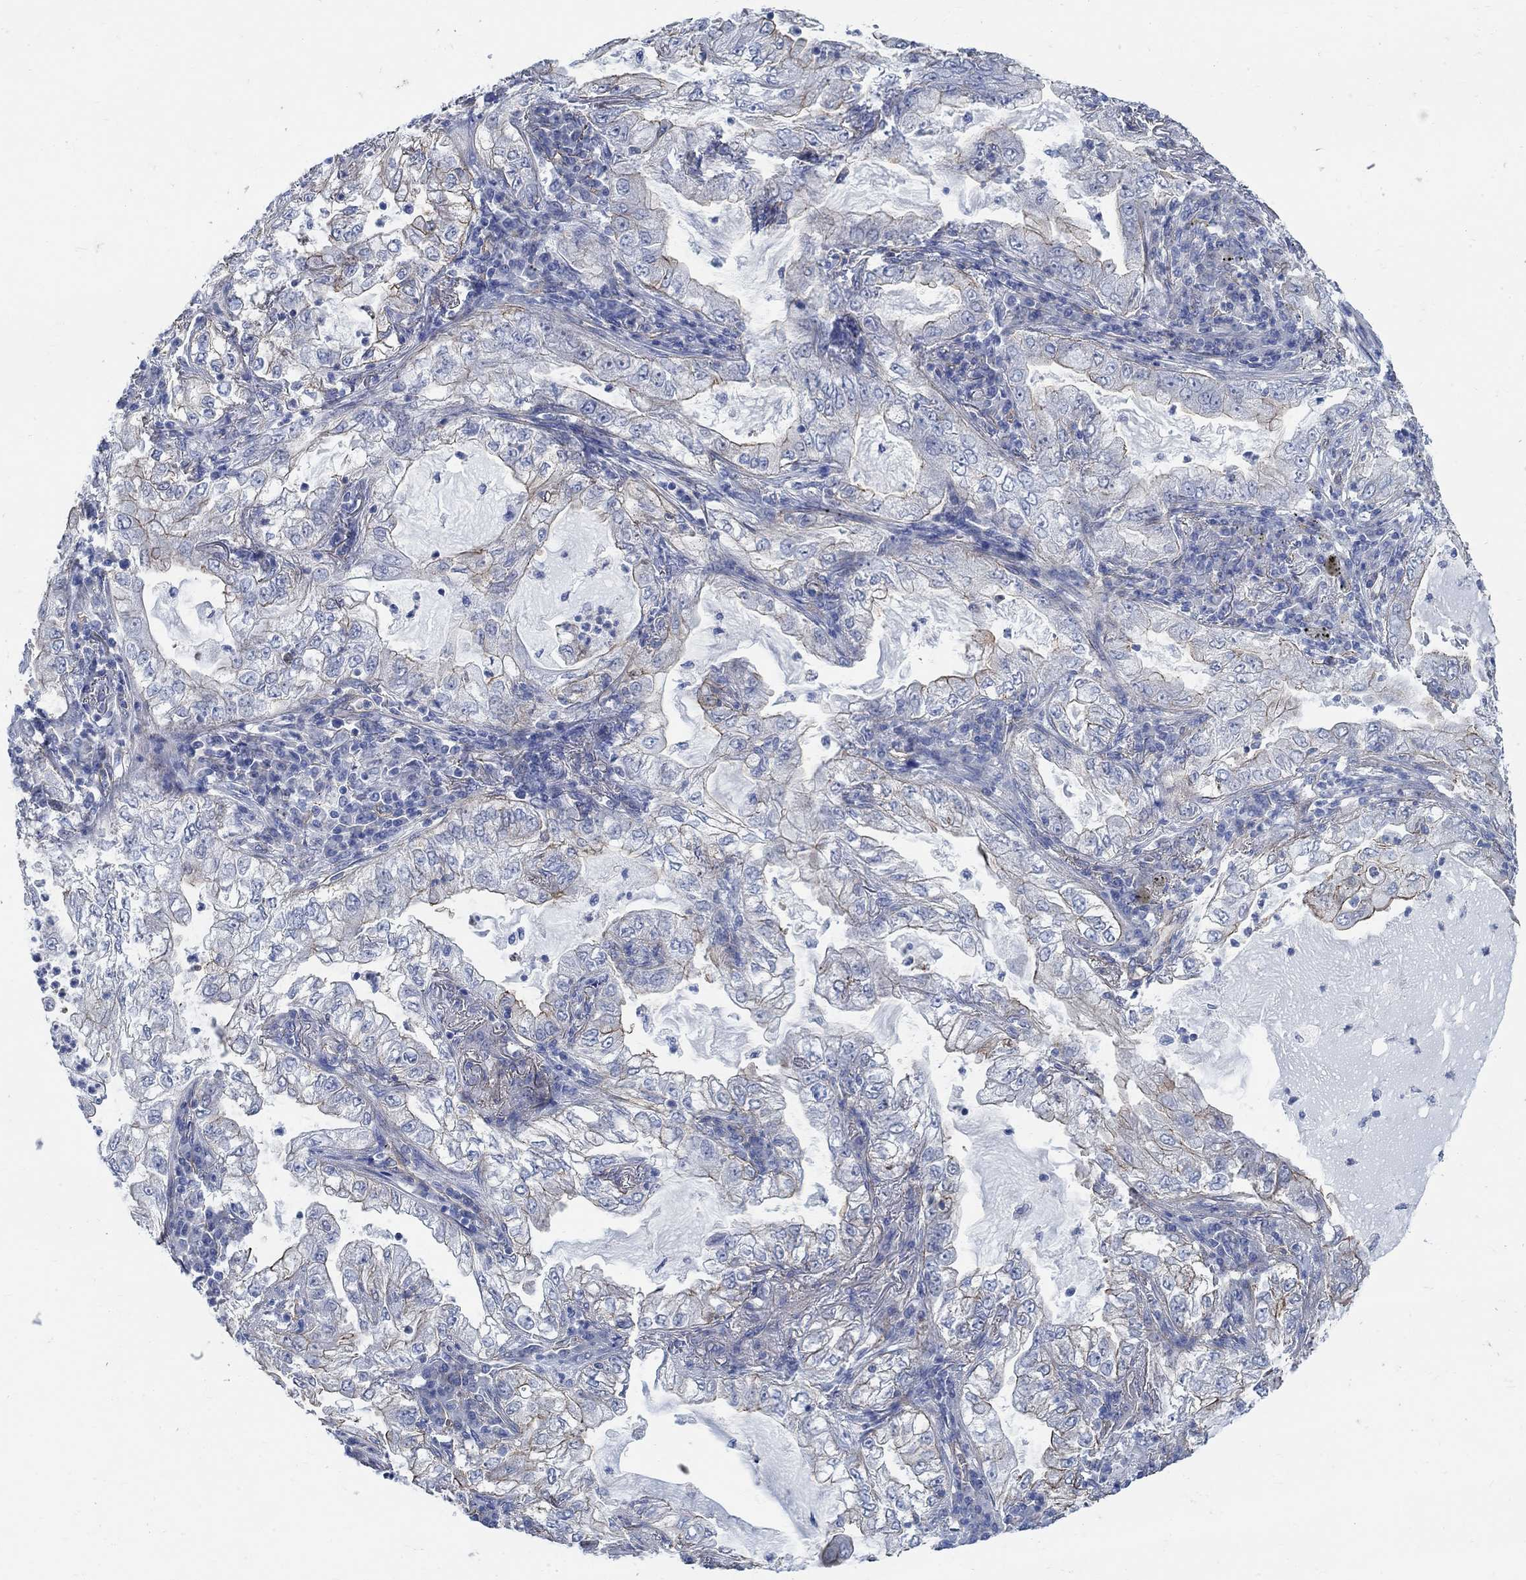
{"staining": {"intensity": "weak", "quantity": "<25%", "location": "cytoplasmic/membranous"}, "tissue": "lung cancer", "cell_type": "Tumor cells", "image_type": "cancer", "snomed": [{"axis": "morphology", "description": "Adenocarcinoma, NOS"}, {"axis": "topography", "description": "Lung"}], "caption": "Photomicrograph shows no protein expression in tumor cells of lung cancer (adenocarcinoma) tissue.", "gene": "TMEM198", "patient": {"sex": "female", "age": 73}}